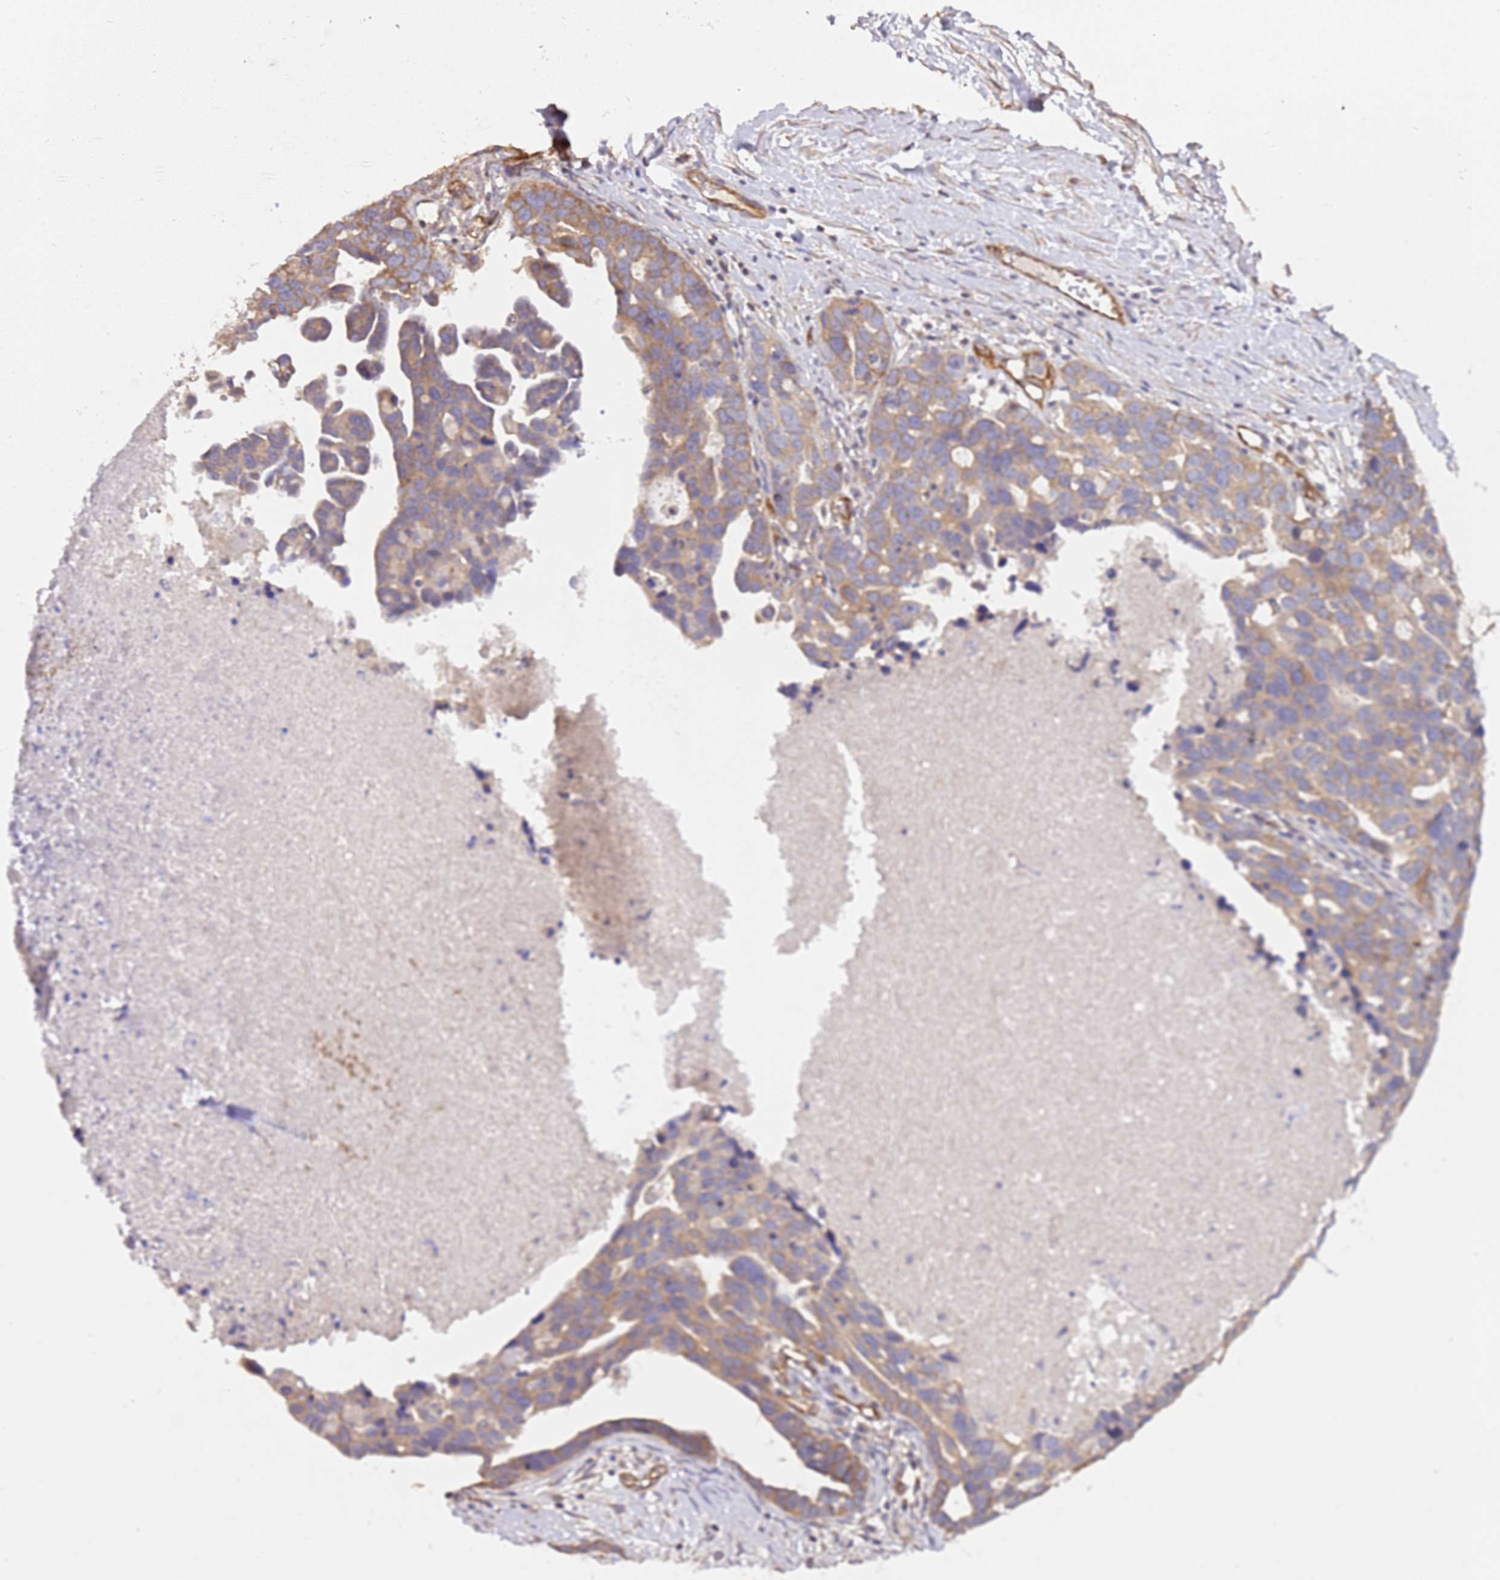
{"staining": {"intensity": "moderate", "quantity": ">75%", "location": "cytoplasmic/membranous"}, "tissue": "ovarian cancer", "cell_type": "Tumor cells", "image_type": "cancer", "snomed": [{"axis": "morphology", "description": "Cystadenocarcinoma, serous, NOS"}, {"axis": "topography", "description": "Ovary"}], "caption": "Ovarian cancer stained with a protein marker displays moderate staining in tumor cells.", "gene": "DOCK9", "patient": {"sex": "female", "age": 54}}